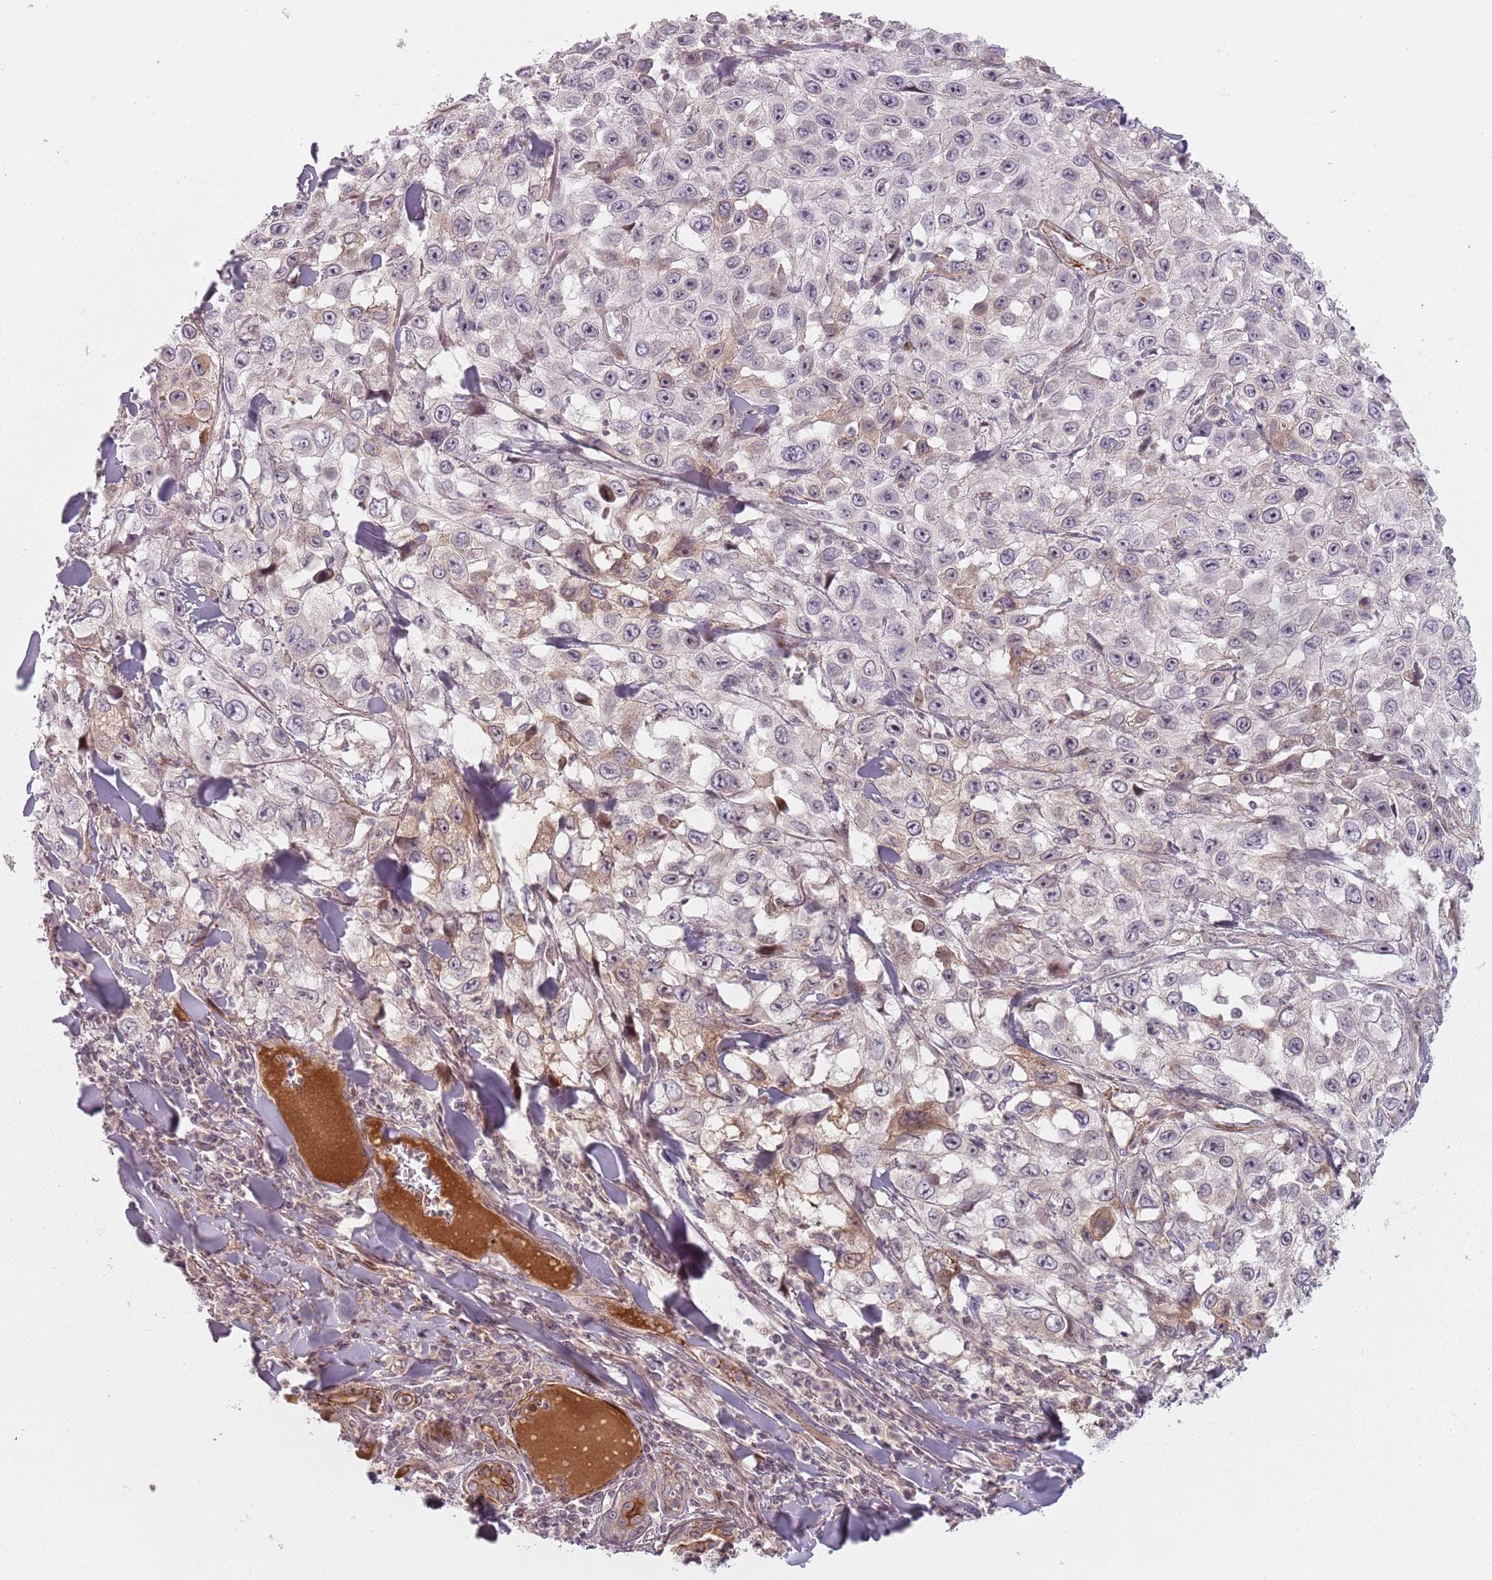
{"staining": {"intensity": "negative", "quantity": "none", "location": "none"}, "tissue": "skin cancer", "cell_type": "Tumor cells", "image_type": "cancer", "snomed": [{"axis": "morphology", "description": "Squamous cell carcinoma, NOS"}, {"axis": "topography", "description": "Skin"}], "caption": "There is no significant expression in tumor cells of skin squamous cell carcinoma.", "gene": "RPS6KA2", "patient": {"sex": "male", "age": 82}}